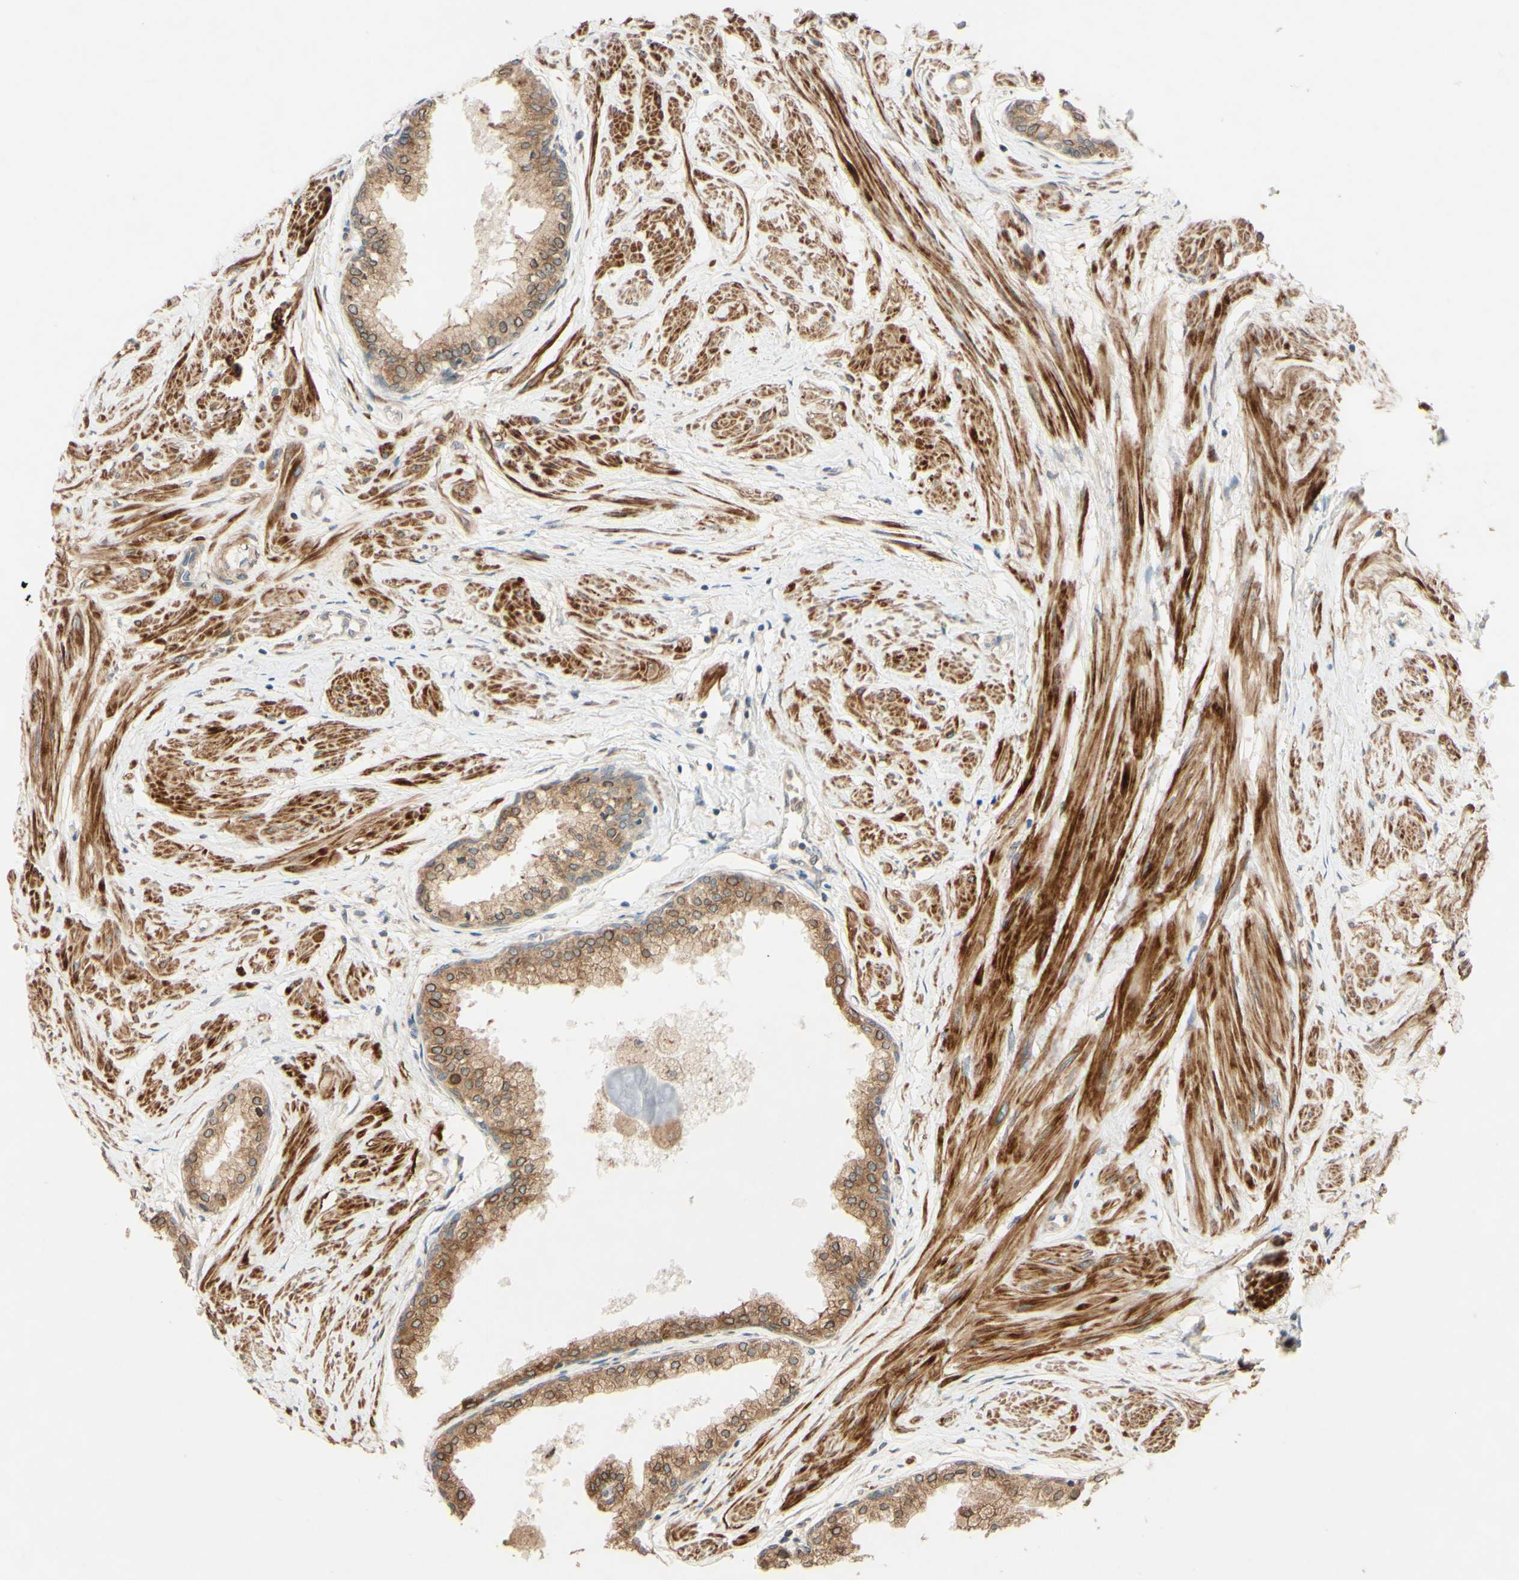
{"staining": {"intensity": "moderate", "quantity": ">75%", "location": "cytoplasmic/membranous,nuclear"}, "tissue": "prostate", "cell_type": "Glandular cells", "image_type": "normal", "snomed": [{"axis": "morphology", "description": "Normal tissue, NOS"}, {"axis": "topography", "description": "Prostate"}, {"axis": "topography", "description": "Seminal veicle"}], "caption": "Immunohistochemical staining of unremarkable prostate shows >75% levels of moderate cytoplasmic/membranous,nuclear protein positivity in approximately >75% of glandular cells. (IHC, brightfield microscopy, high magnification).", "gene": "PTPRU", "patient": {"sex": "male", "age": 60}}